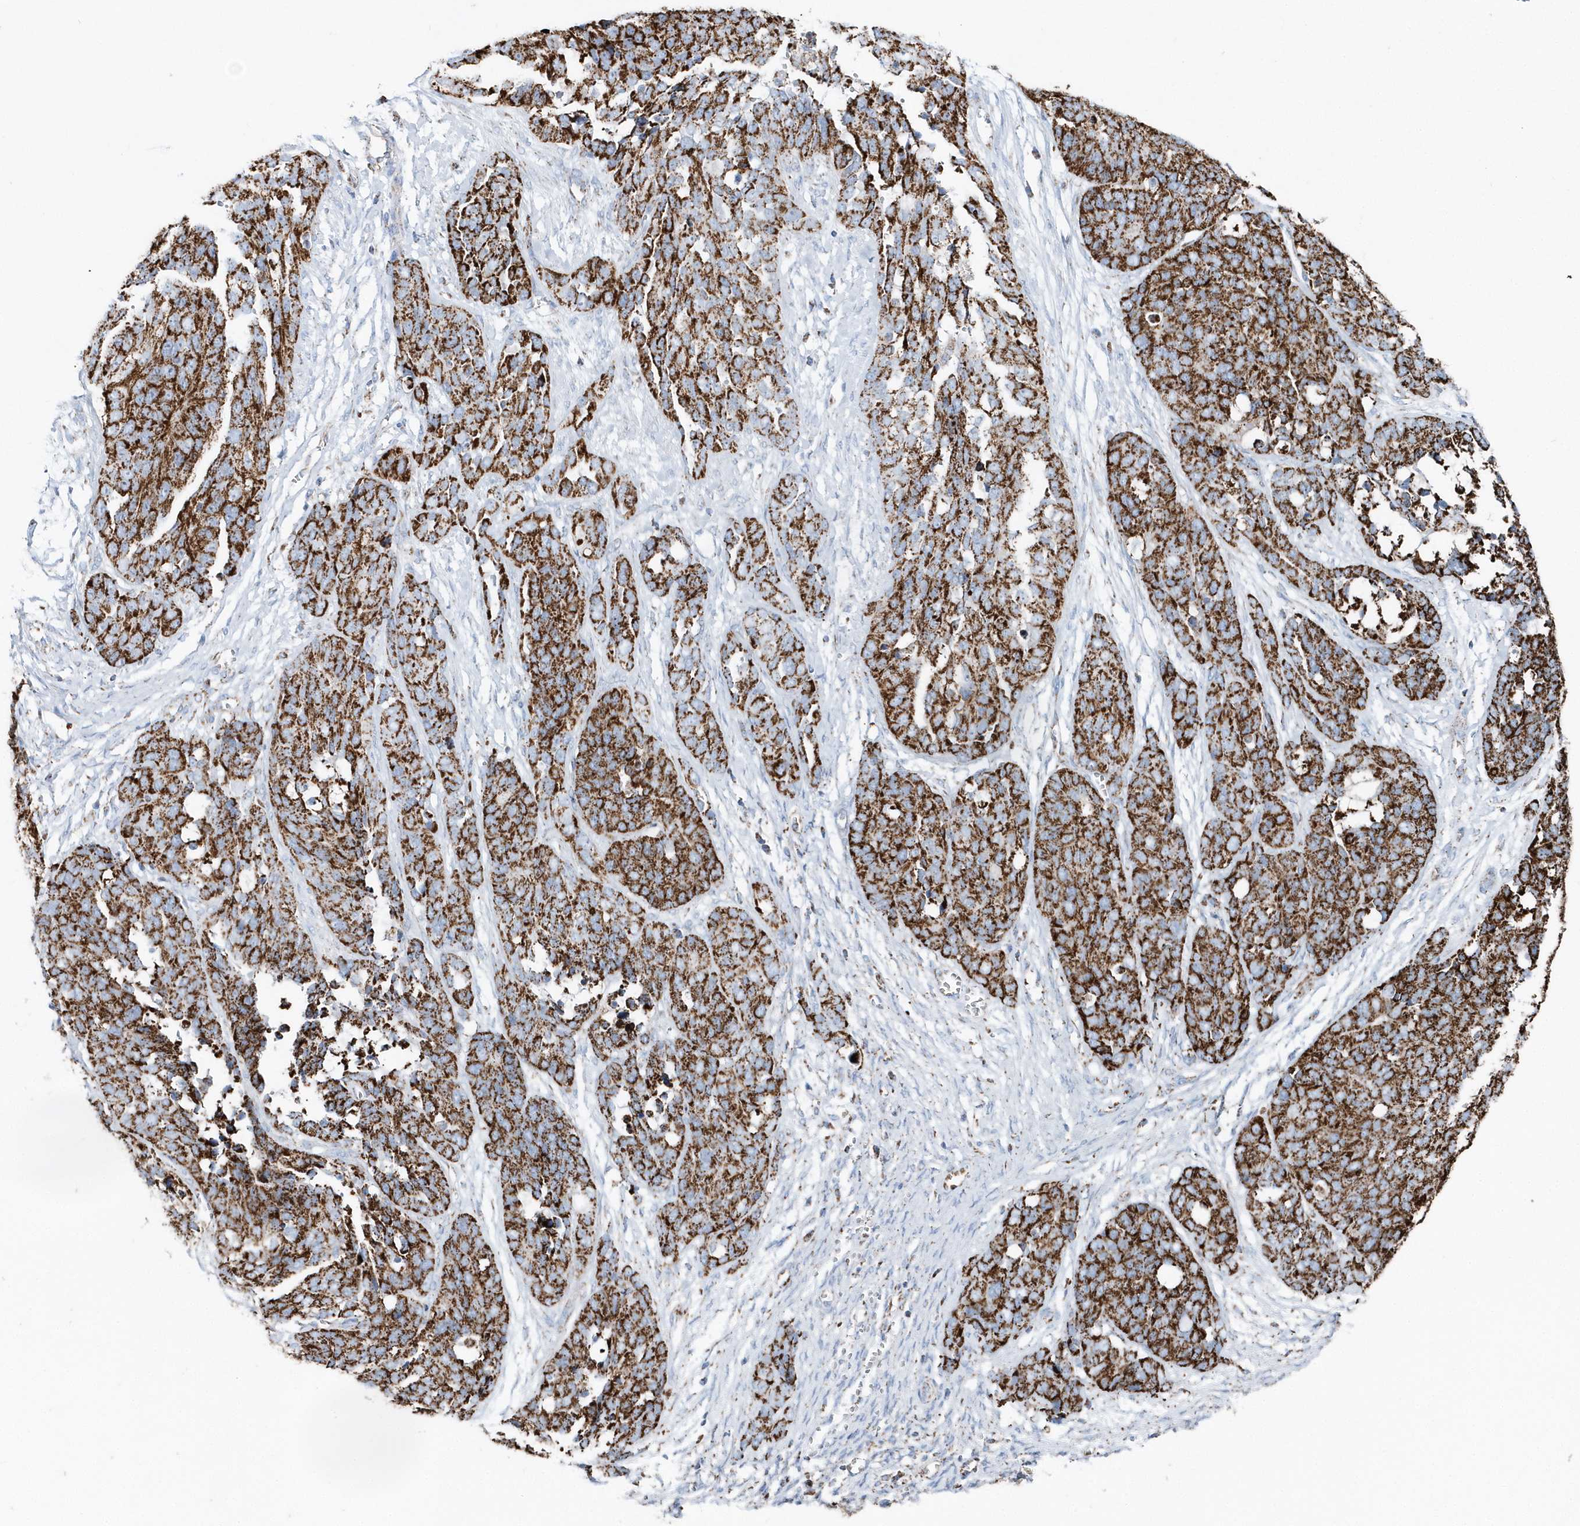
{"staining": {"intensity": "strong", "quantity": ">75%", "location": "cytoplasmic/membranous"}, "tissue": "ovarian cancer", "cell_type": "Tumor cells", "image_type": "cancer", "snomed": [{"axis": "morphology", "description": "Cystadenocarcinoma, serous, NOS"}, {"axis": "topography", "description": "Ovary"}], "caption": "Human ovarian cancer (serous cystadenocarcinoma) stained for a protein (brown) reveals strong cytoplasmic/membranous positive expression in about >75% of tumor cells.", "gene": "TMCO6", "patient": {"sex": "female", "age": 44}}